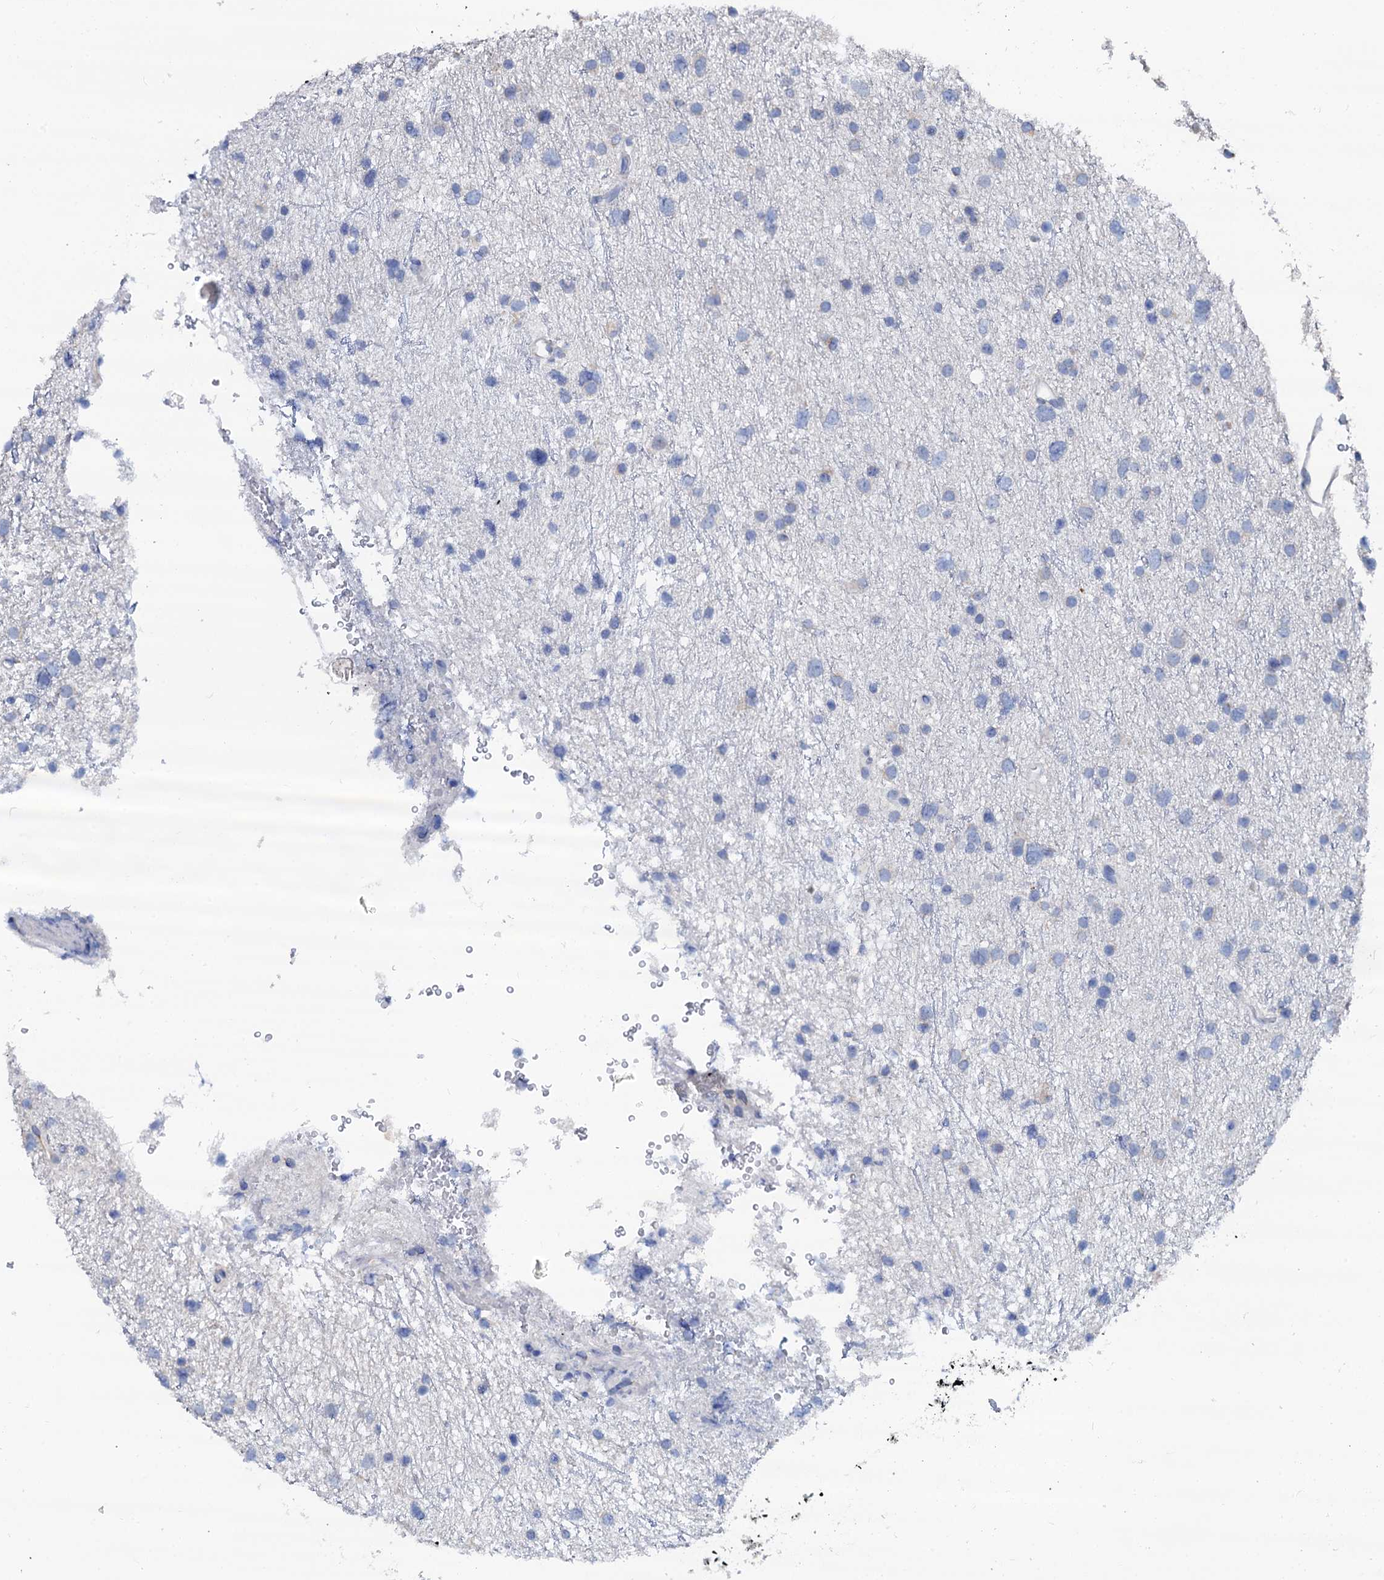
{"staining": {"intensity": "negative", "quantity": "none", "location": "none"}, "tissue": "glioma", "cell_type": "Tumor cells", "image_type": "cancer", "snomed": [{"axis": "morphology", "description": "Glioma, malignant, Low grade"}, {"axis": "topography", "description": "Cerebral cortex"}], "caption": "Human glioma stained for a protein using immunohistochemistry (IHC) reveals no positivity in tumor cells.", "gene": "AKAP3", "patient": {"sex": "female", "age": 39}}